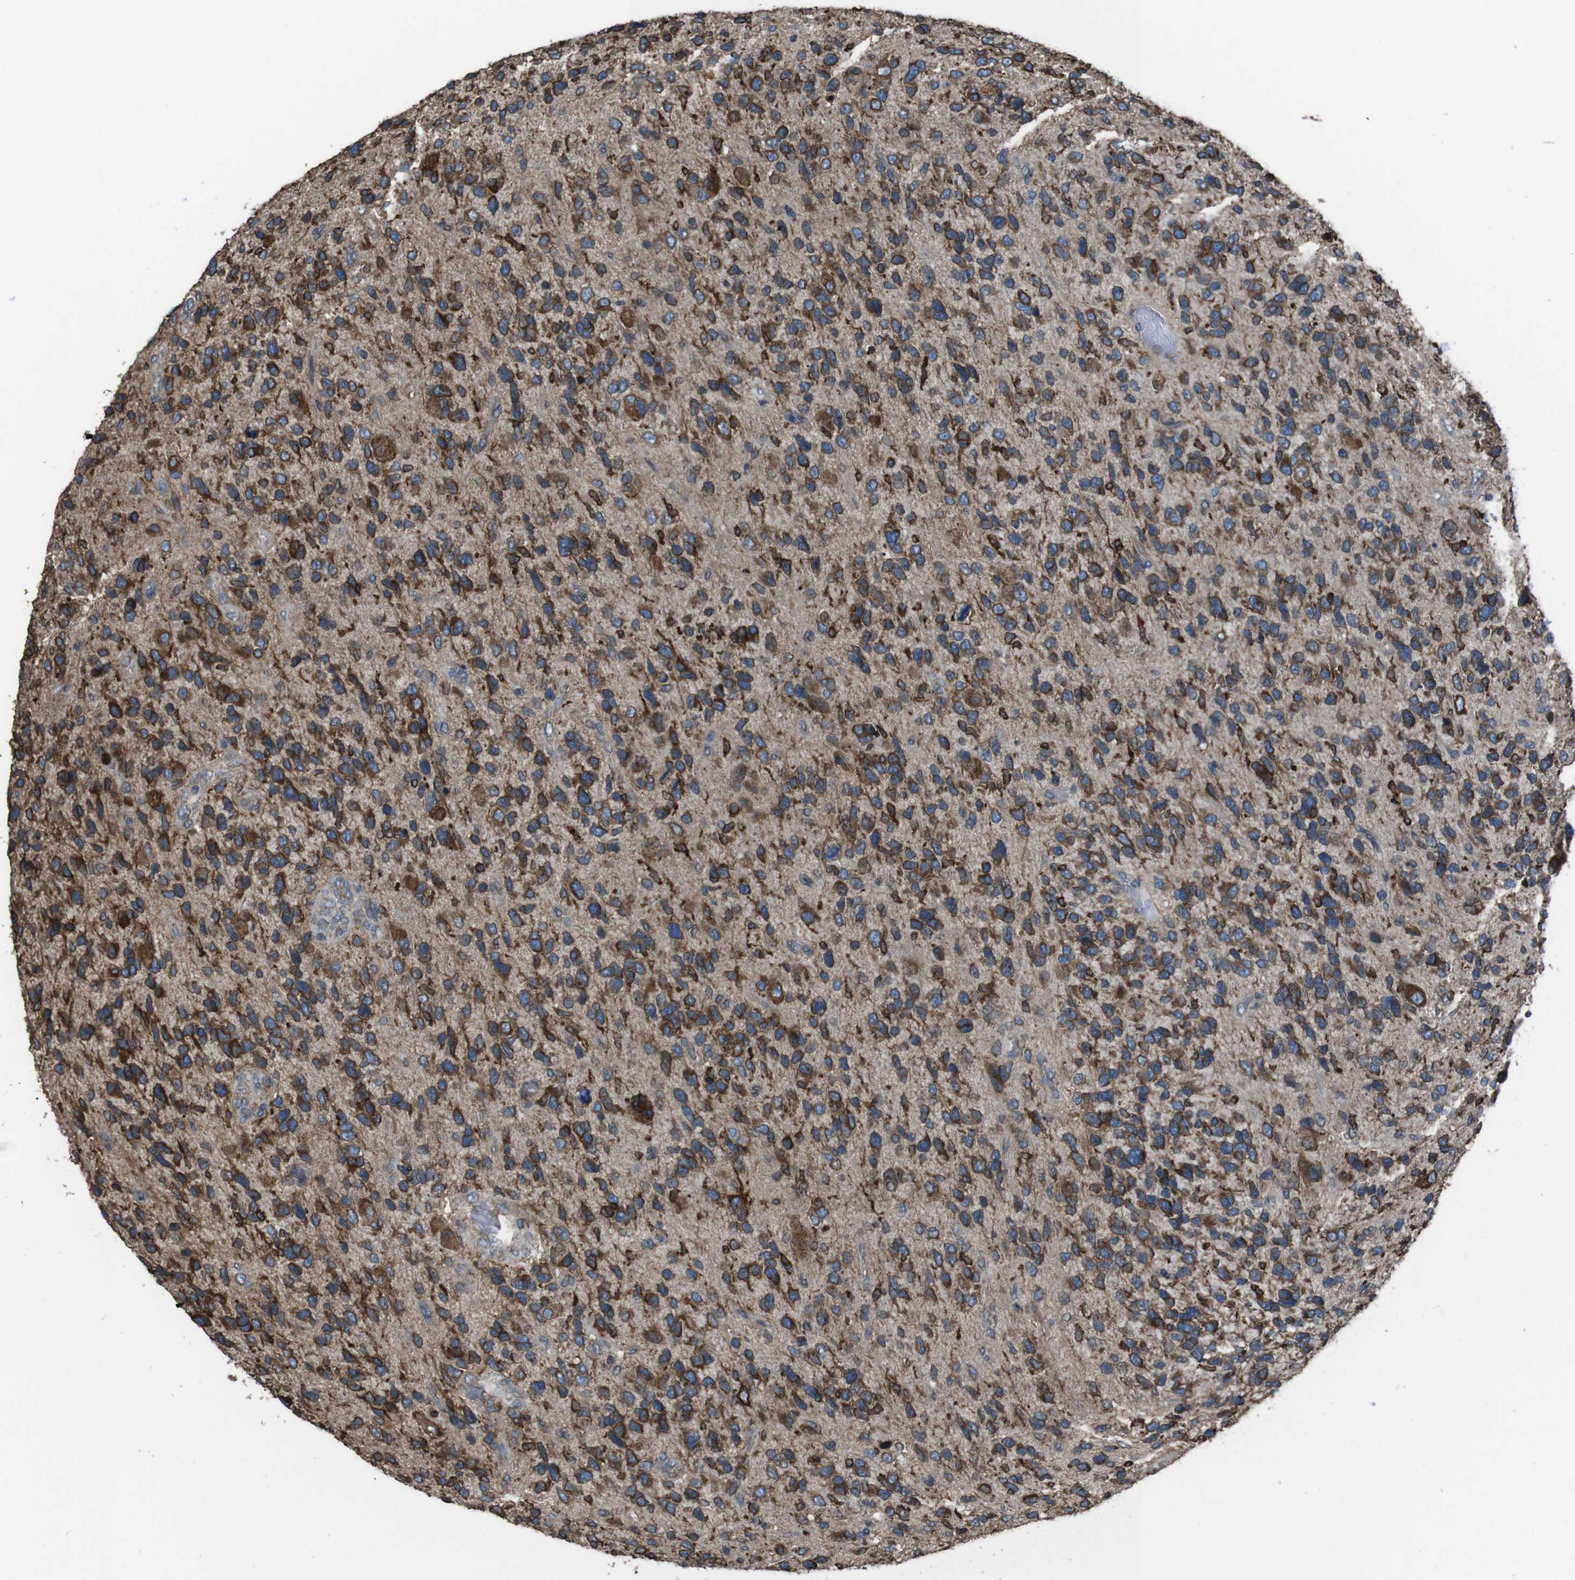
{"staining": {"intensity": "moderate", "quantity": "25%-75%", "location": "cytoplasmic/membranous"}, "tissue": "glioma", "cell_type": "Tumor cells", "image_type": "cancer", "snomed": [{"axis": "morphology", "description": "Glioma, malignant, High grade"}, {"axis": "topography", "description": "Brain"}], "caption": "This is a micrograph of IHC staining of glioma, which shows moderate expression in the cytoplasmic/membranous of tumor cells.", "gene": "APMAP", "patient": {"sex": "female", "age": 58}}